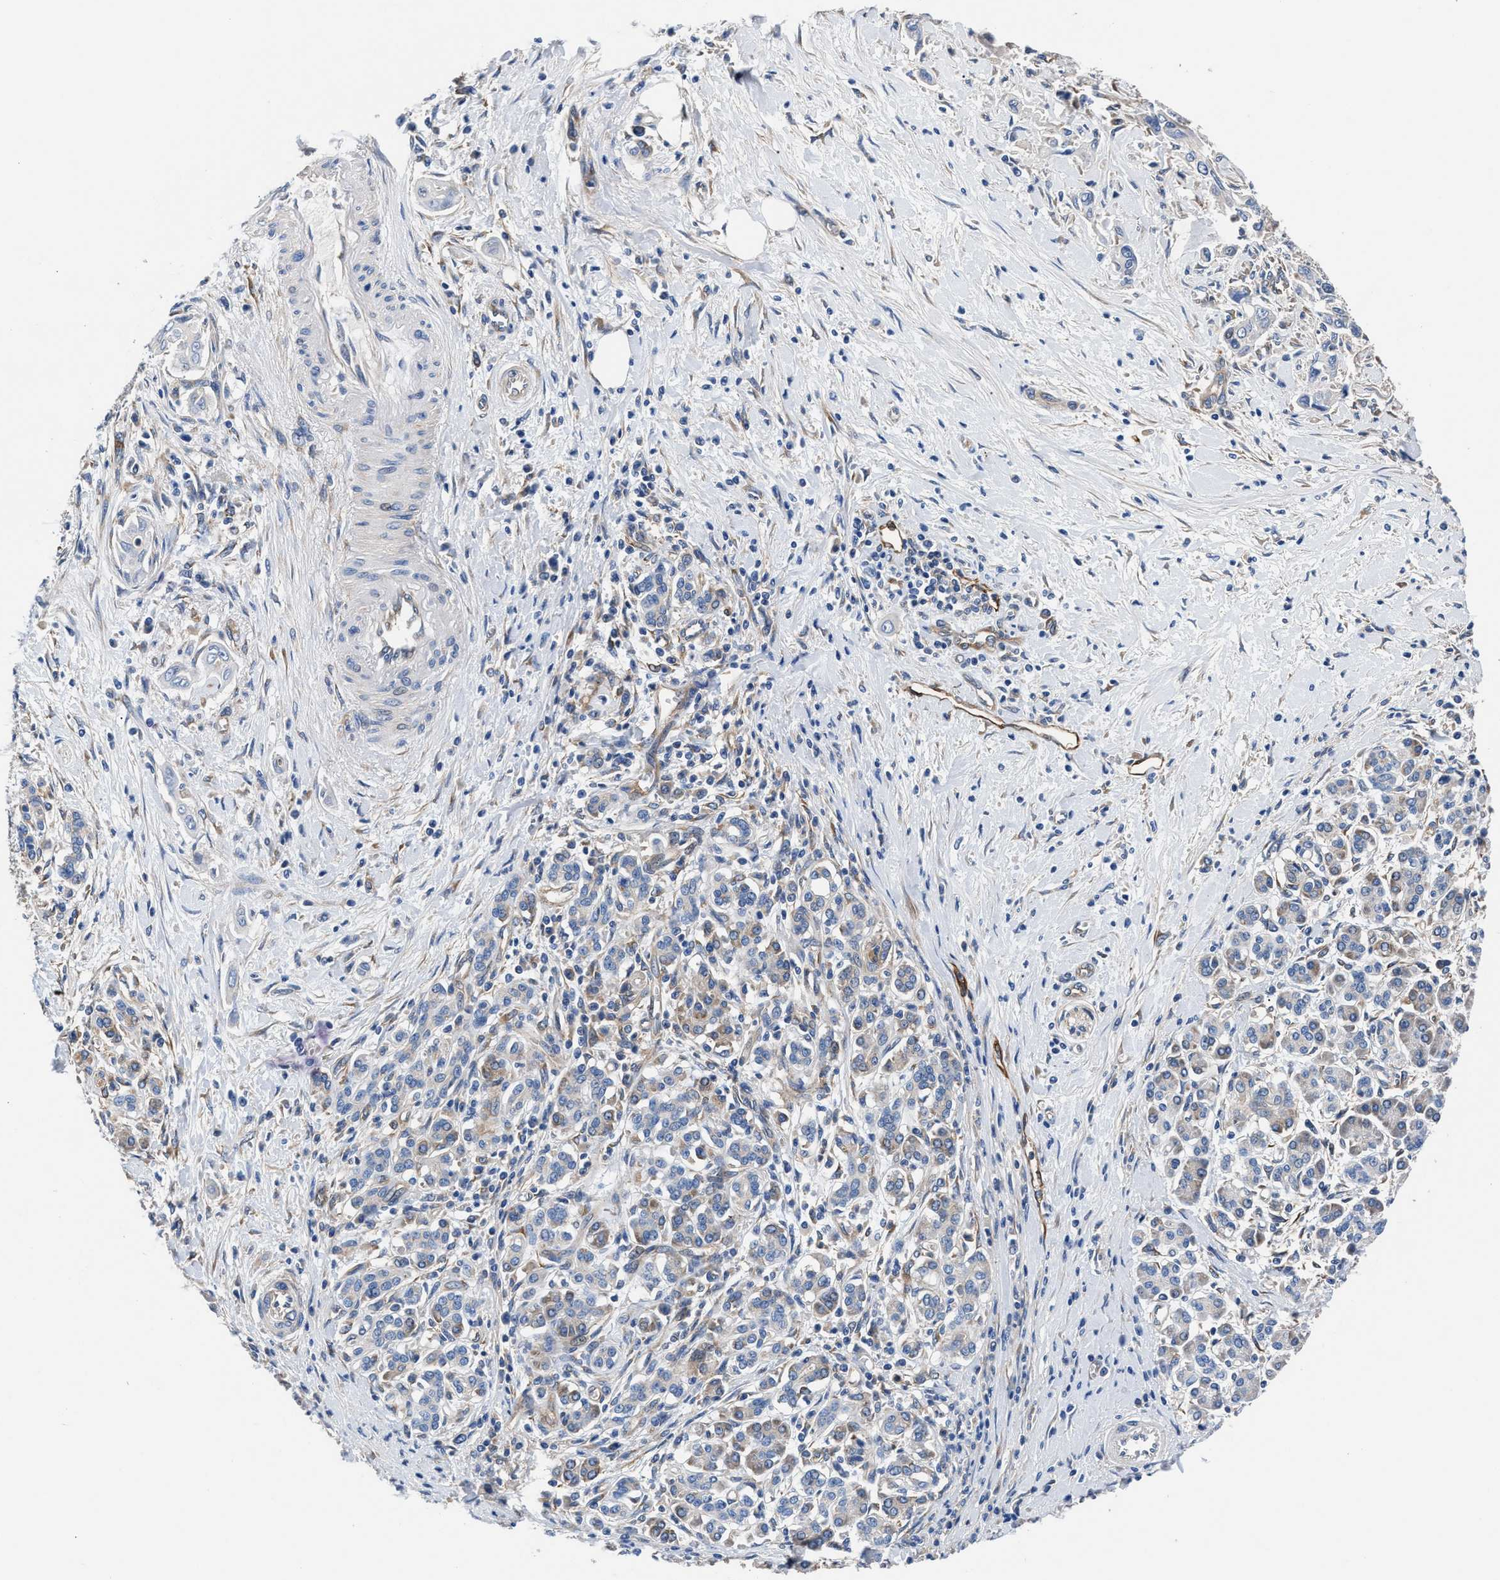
{"staining": {"intensity": "negative", "quantity": "none", "location": "none"}, "tissue": "pancreatic cancer", "cell_type": "Tumor cells", "image_type": "cancer", "snomed": [{"axis": "morphology", "description": "Adenocarcinoma, NOS"}, {"axis": "topography", "description": "Pancreas"}], "caption": "There is no significant expression in tumor cells of pancreatic cancer (adenocarcinoma).", "gene": "SH3GL1", "patient": {"sex": "male", "age": 58}}